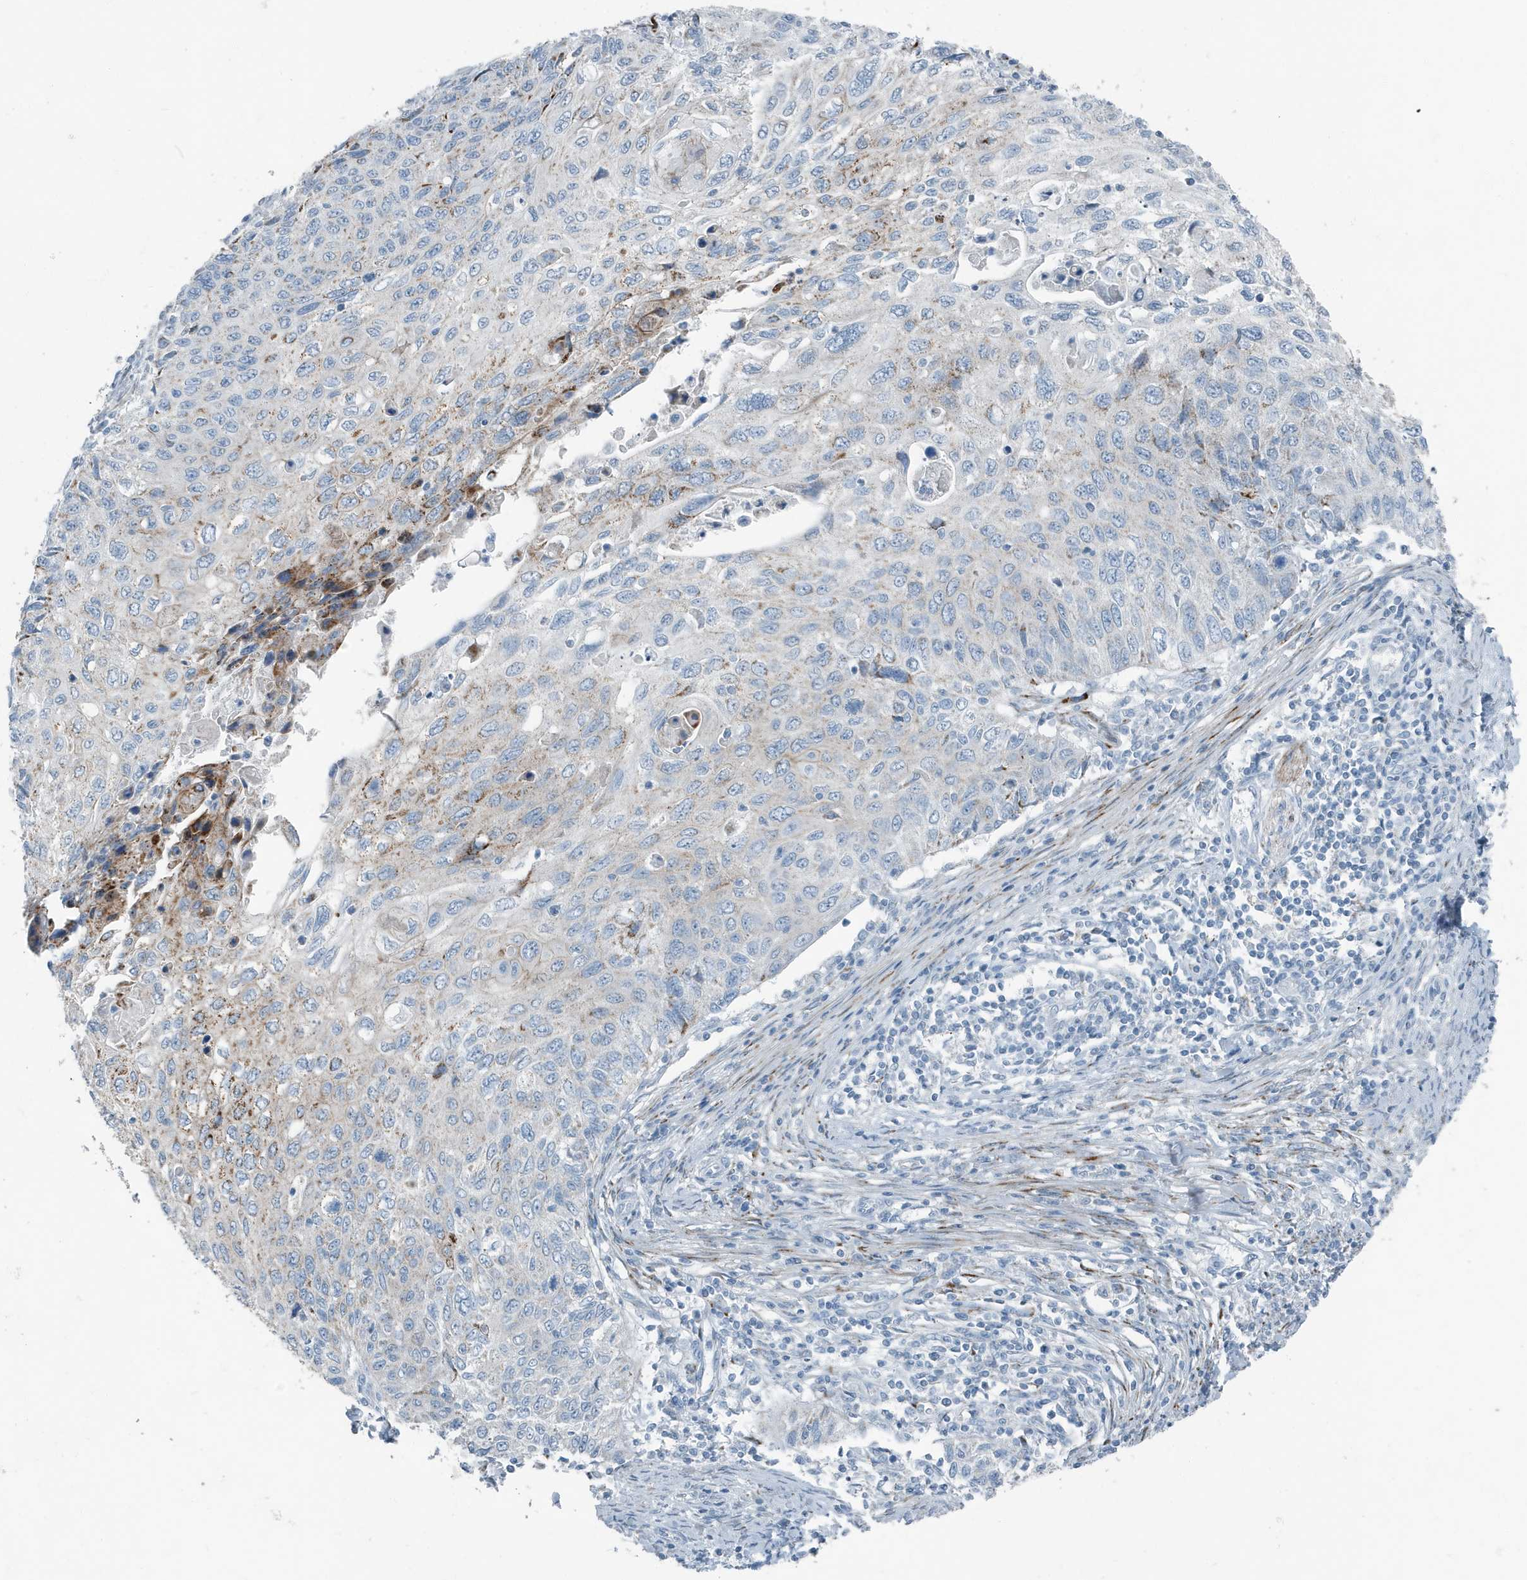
{"staining": {"intensity": "moderate", "quantity": "<25%", "location": "cytoplasmic/membranous"}, "tissue": "cervical cancer", "cell_type": "Tumor cells", "image_type": "cancer", "snomed": [{"axis": "morphology", "description": "Squamous cell carcinoma, NOS"}, {"axis": "topography", "description": "Cervix"}], "caption": "Protein staining displays moderate cytoplasmic/membranous expression in about <25% of tumor cells in squamous cell carcinoma (cervical).", "gene": "FAM162A", "patient": {"sex": "female", "age": 70}}